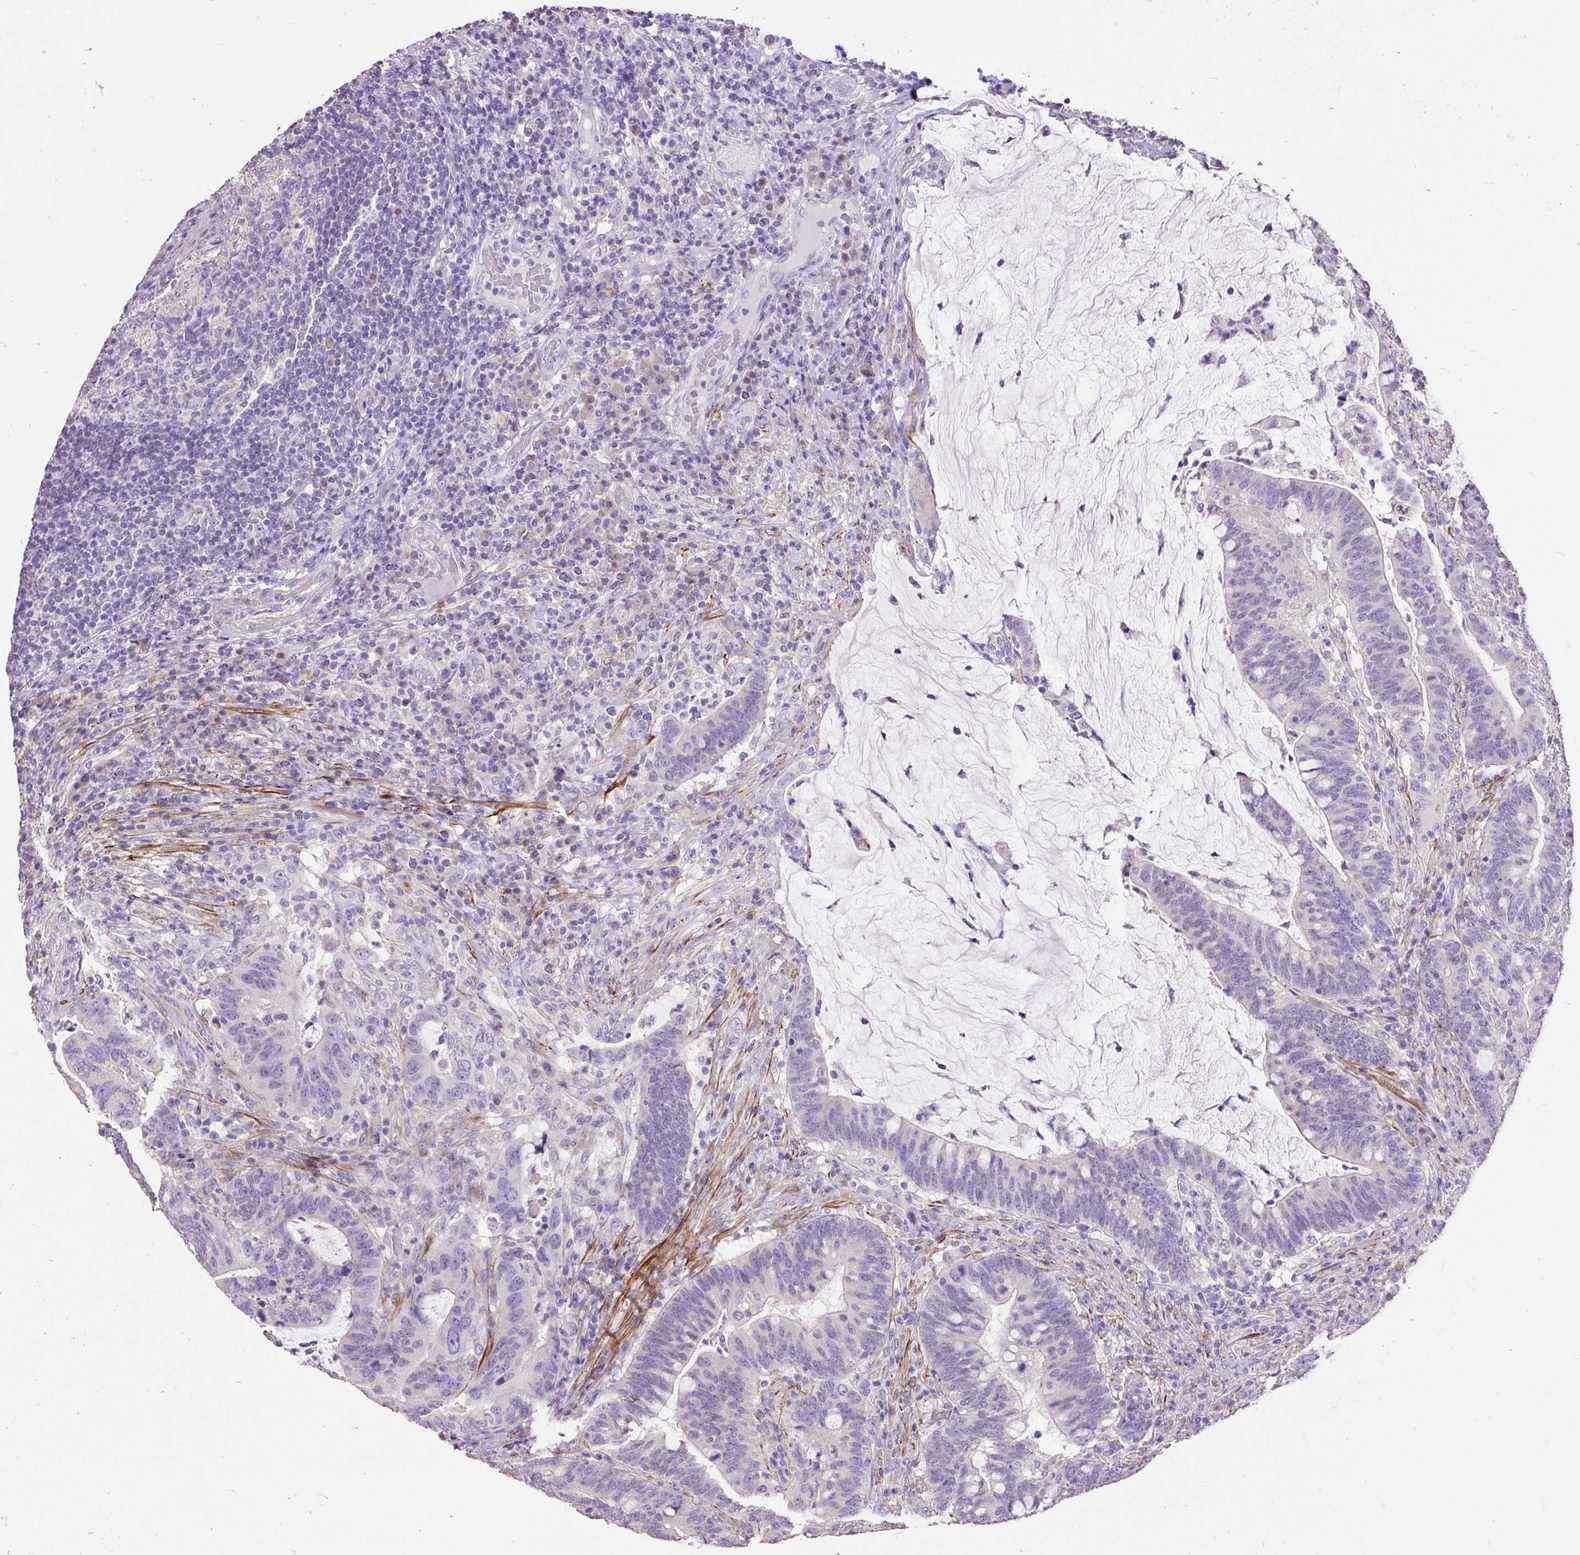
{"staining": {"intensity": "negative", "quantity": "none", "location": "none"}, "tissue": "colorectal cancer", "cell_type": "Tumor cells", "image_type": "cancer", "snomed": [{"axis": "morphology", "description": "Normal tissue, NOS"}, {"axis": "morphology", "description": "Adenocarcinoma, NOS"}, {"axis": "topography", "description": "Colon"}], "caption": "High power microscopy image of an IHC micrograph of colorectal cancer (adenocarcinoma), revealing no significant staining in tumor cells.", "gene": "GBX1", "patient": {"sex": "female", "age": 66}}